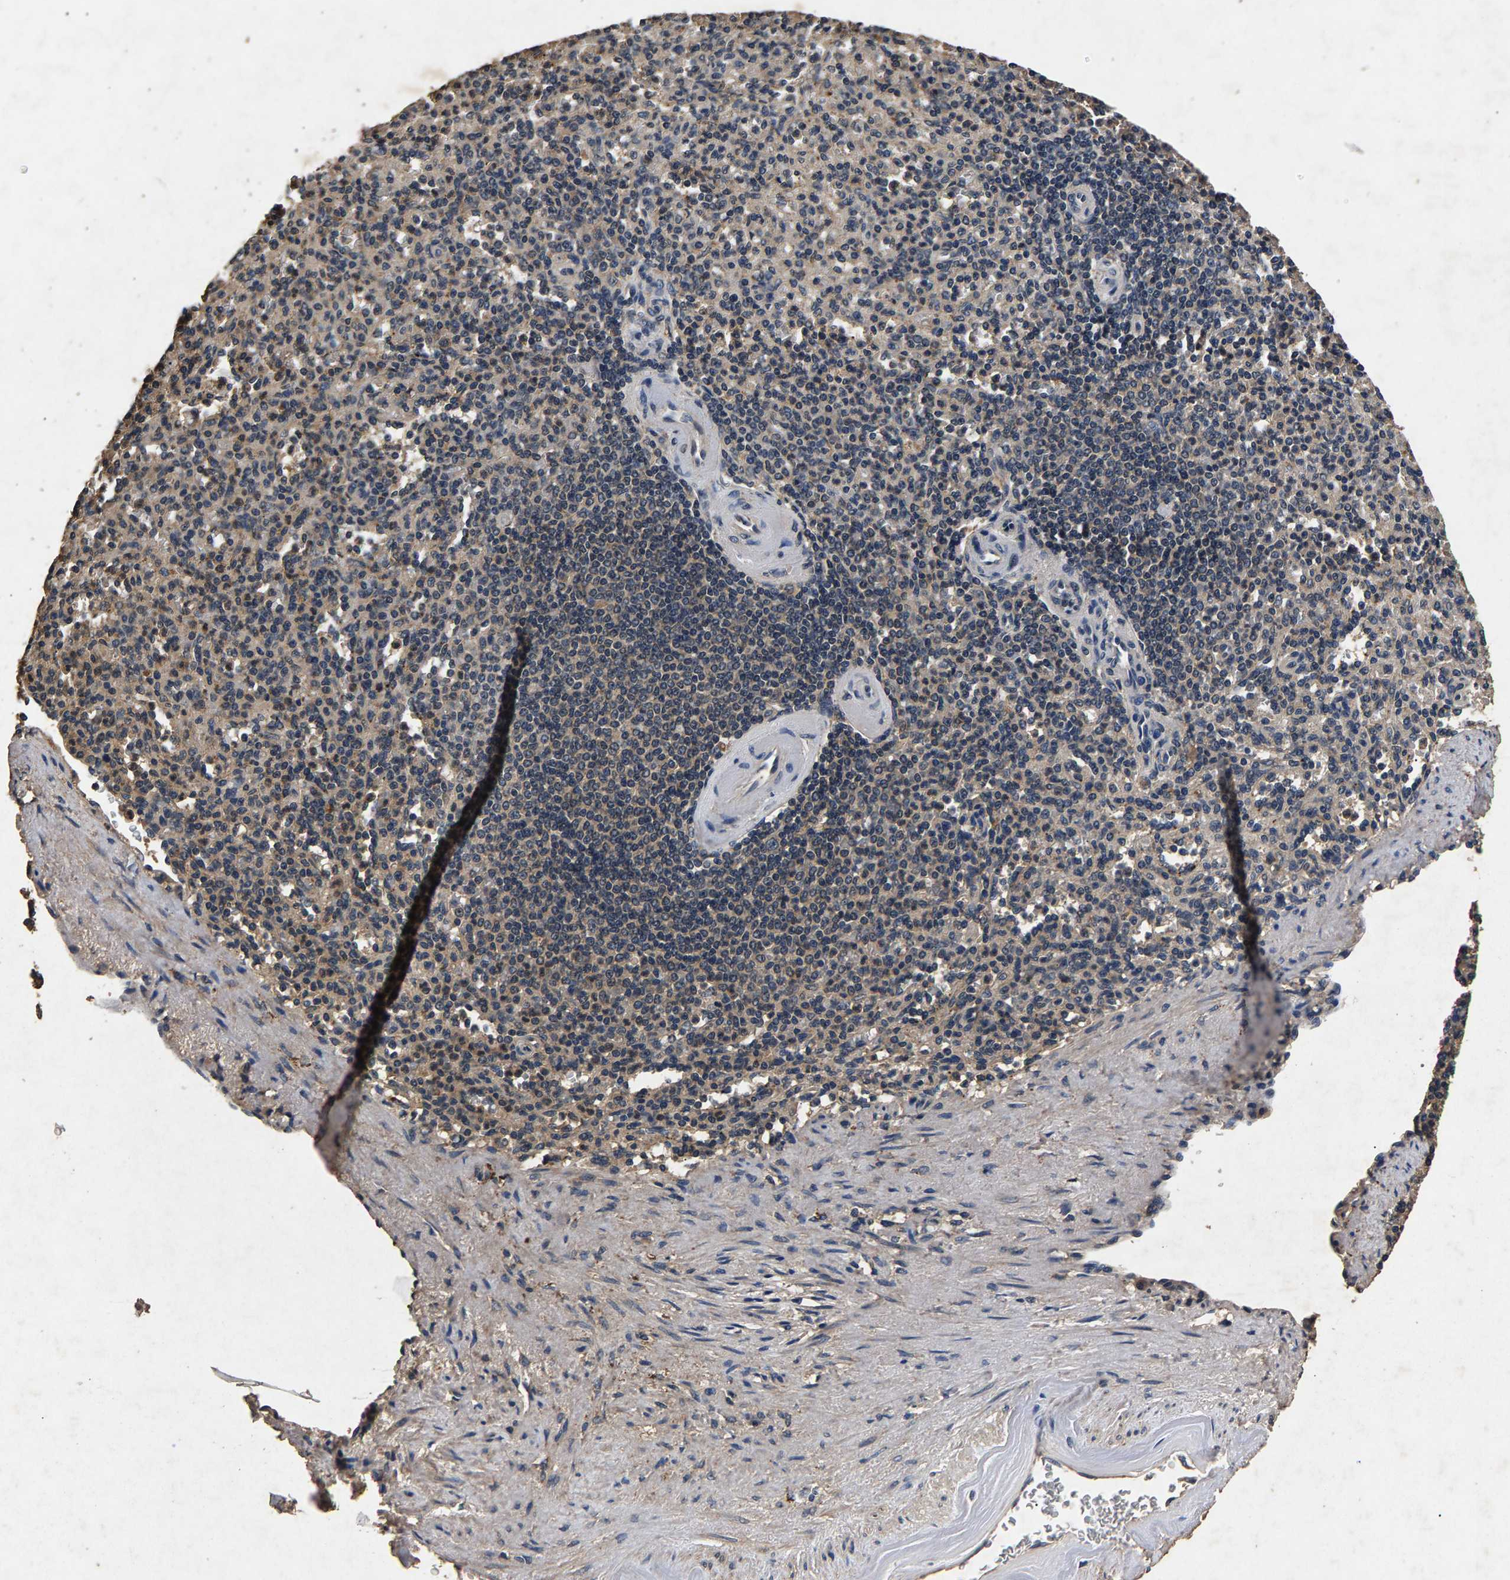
{"staining": {"intensity": "weak", "quantity": "25%-75%", "location": "cytoplasmic/membranous"}, "tissue": "spleen", "cell_type": "Cells in red pulp", "image_type": "normal", "snomed": [{"axis": "morphology", "description": "Normal tissue, NOS"}, {"axis": "topography", "description": "Spleen"}], "caption": "IHC of normal spleen exhibits low levels of weak cytoplasmic/membranous positivity in approximately 25%-75% of cells in red pulp.", "gene": "PPP1CC", "patient": {"sex": "female", "age": 74}}